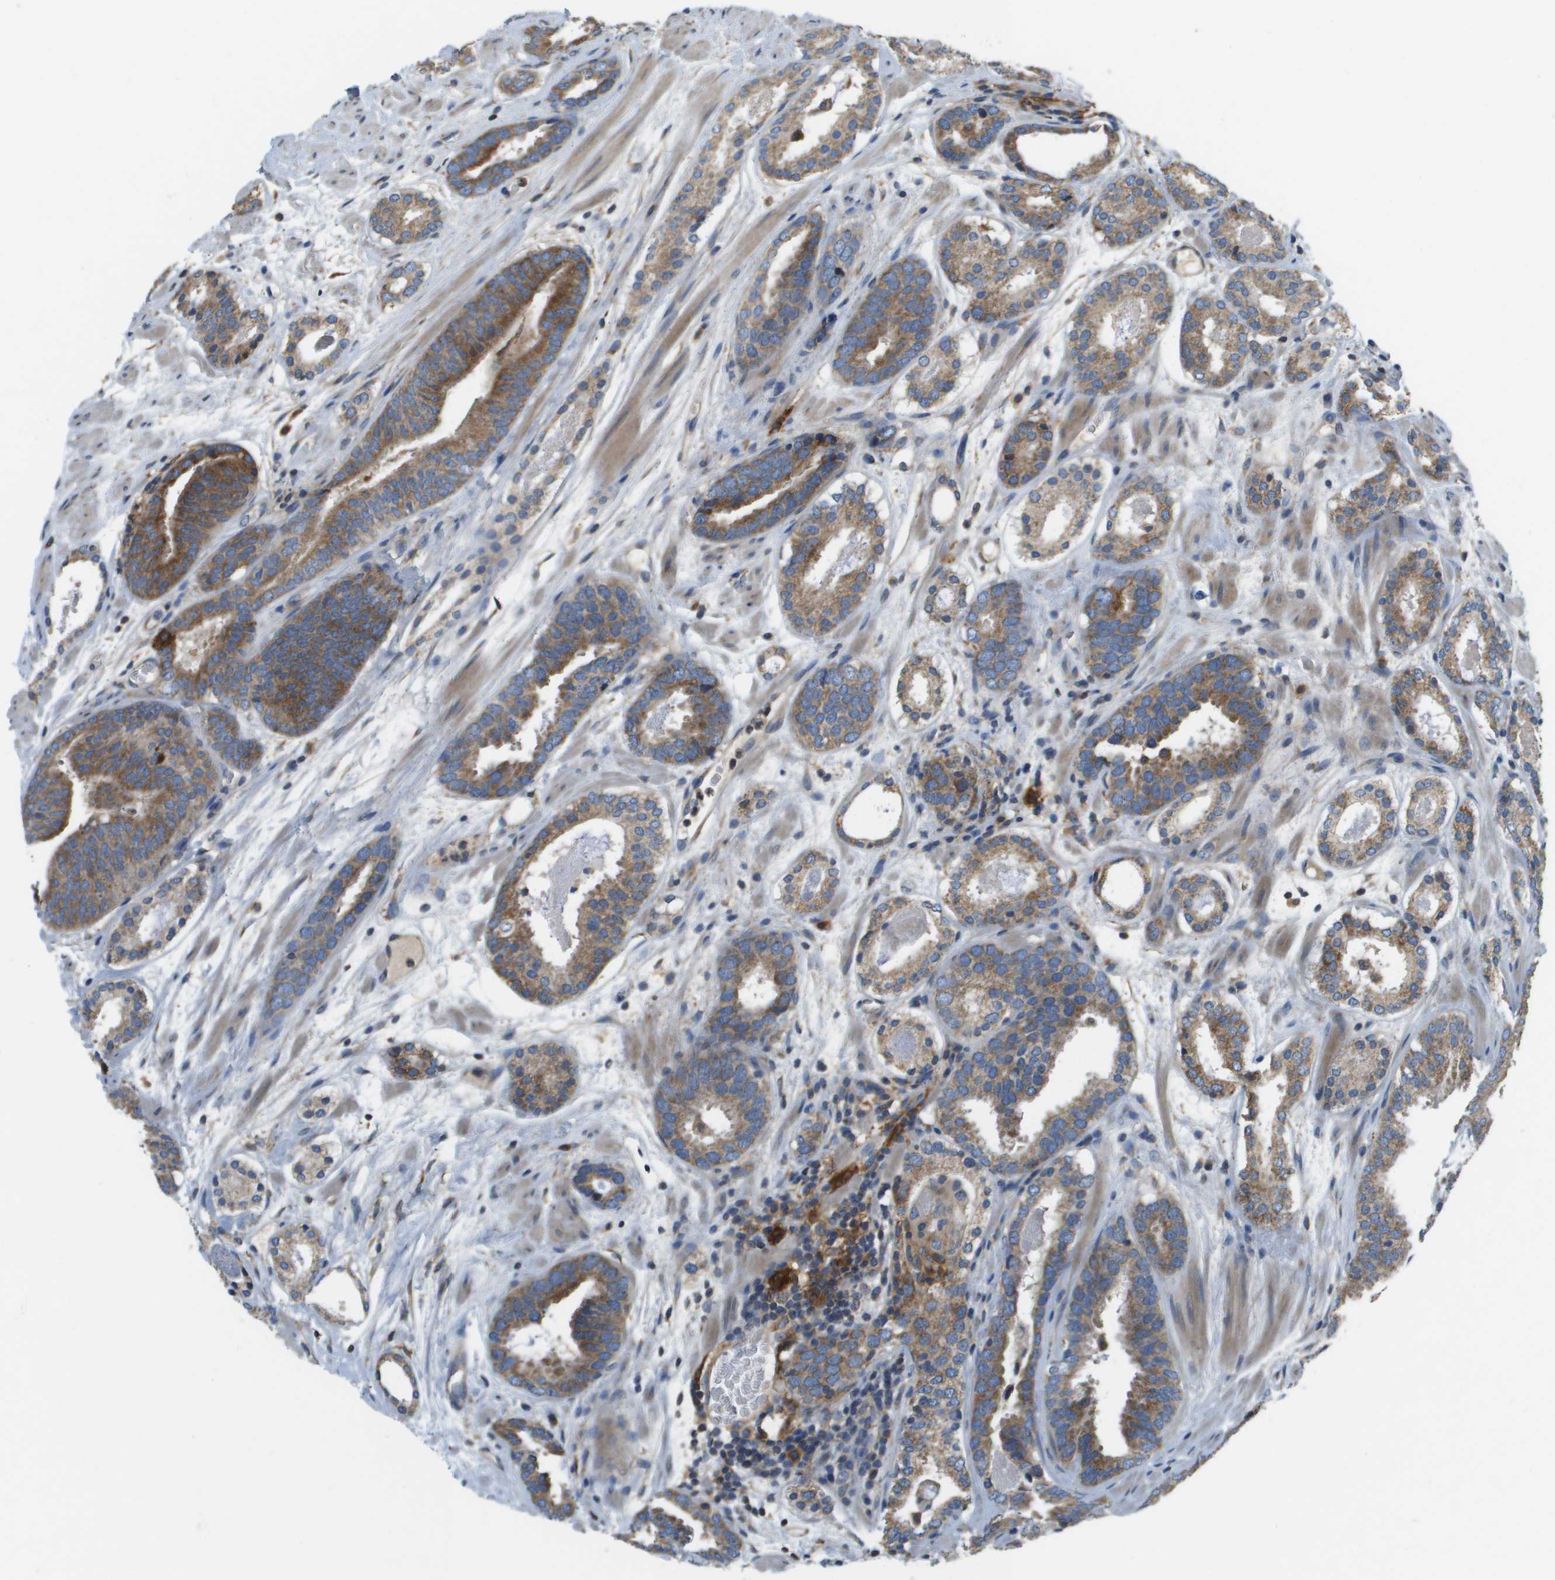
{"staining": {"intensity": "moderate", "quantity": ">75%", "location": "cytoplasmic/membranous"}, "tissue": "prostate cancer", "cell_type": "Tumor cells", "image_type": "cancer", "snomed": [{"axis": "morphology", "description": "Adenocarcinoma, Low grade"}, {"axis": "topography", "description": "Prostate"}], "caption": "This is a photomicrograph of immunohistochemistry (IHC) staining of low-grade adenocarcinoma (prostate), which shows moderate staining in the cytoplasmic/membranous of tumor cells.", "gene": "SAMSN1", "patient": {"sex": "male", "age": 69}}